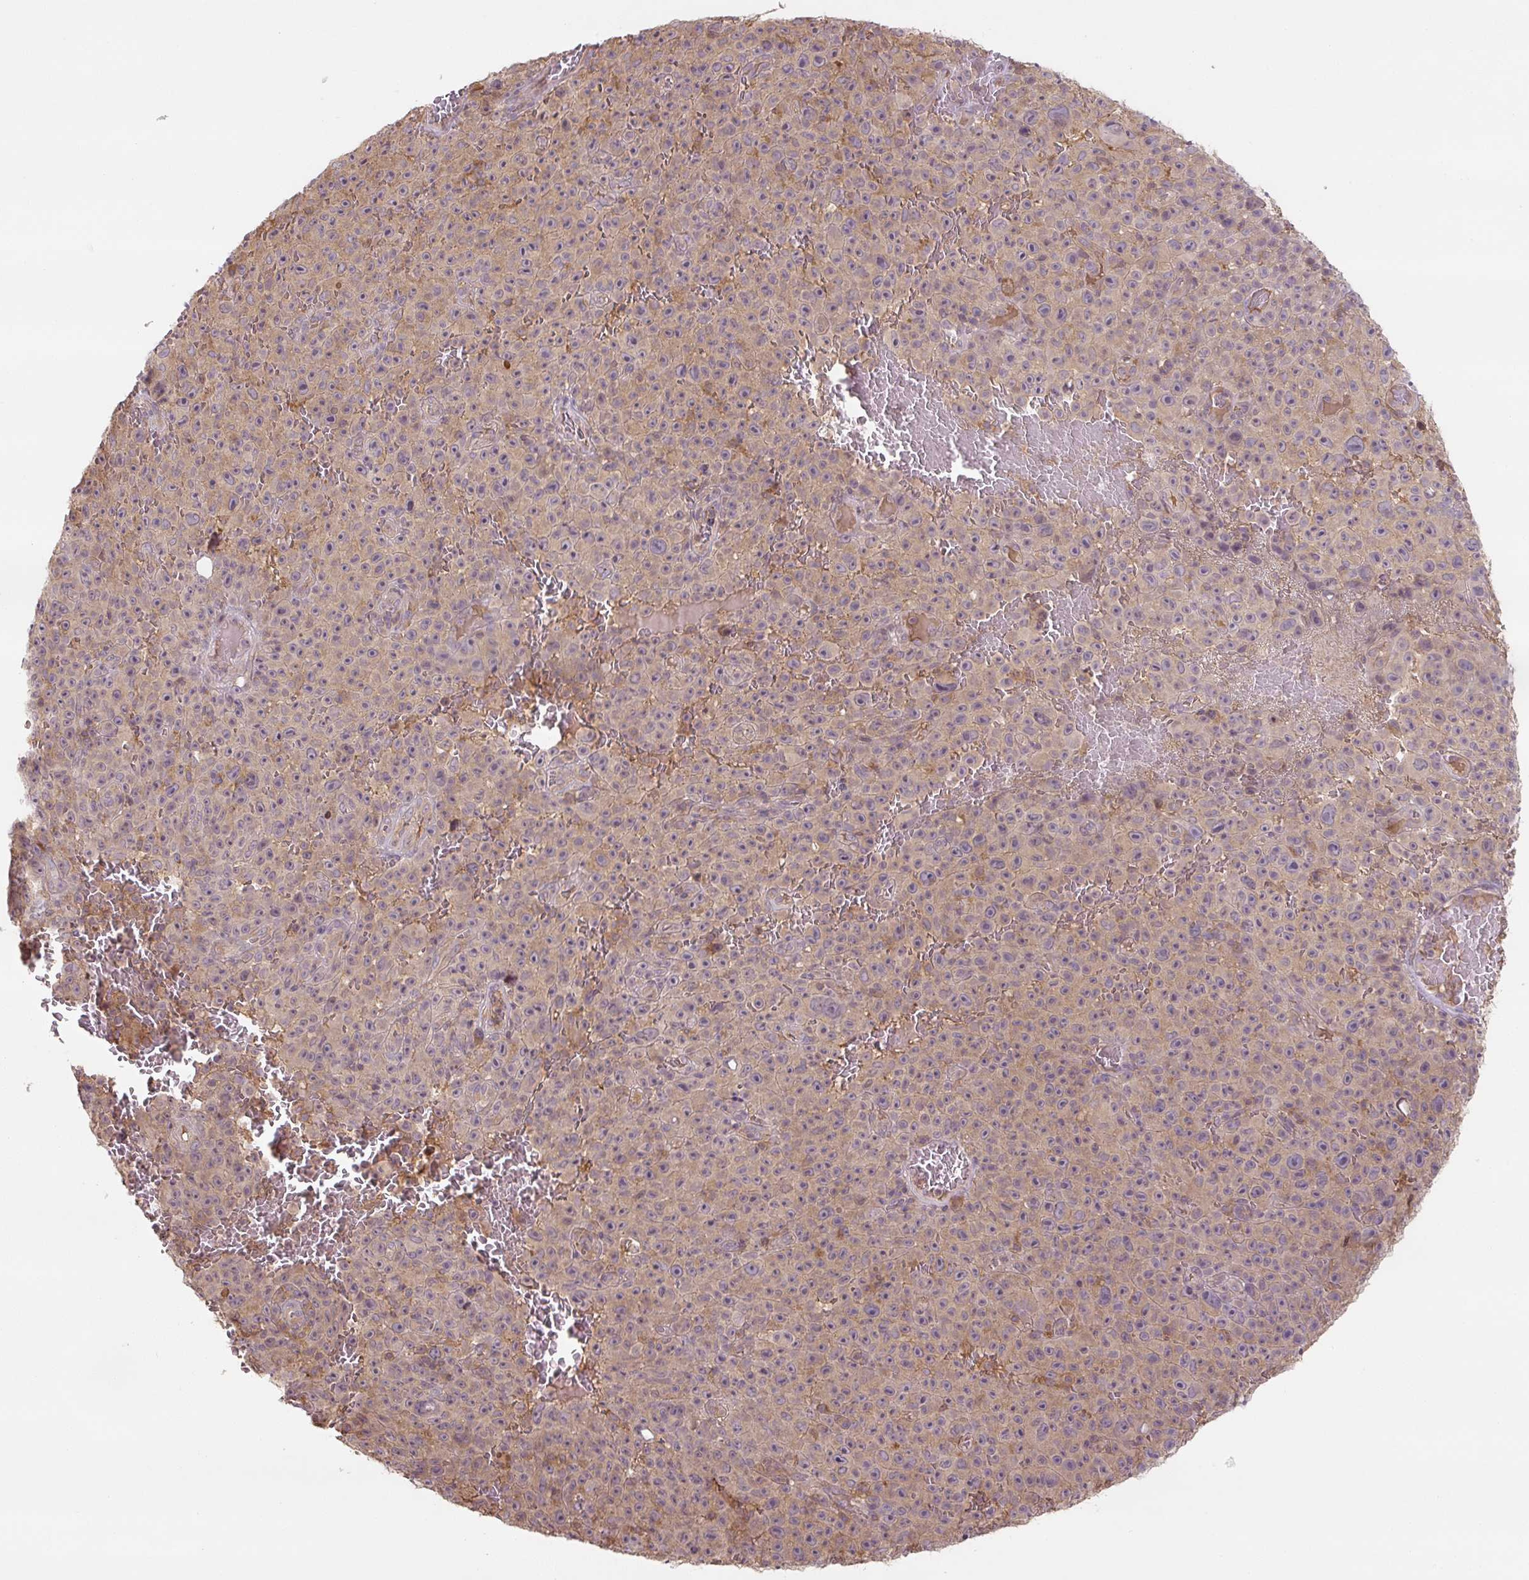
{"staining": {"intensity": "negative", "quantity": "none", "location": "none"}, "tissue": "melanoma", "cell_type": "Tumor cells", "image_type": "cancer", "snomed": [{"axis": "morphology", "description": "Malignant melanoma, NOS"}, {"axis": "topography", "description": "Skin"}], "caption": "DAB immunohistochemical staining of melanoma shows no significant positivity in tumor cells.", "gene": "C2orf73", "patient": {"sex": "female", "age": 82}}